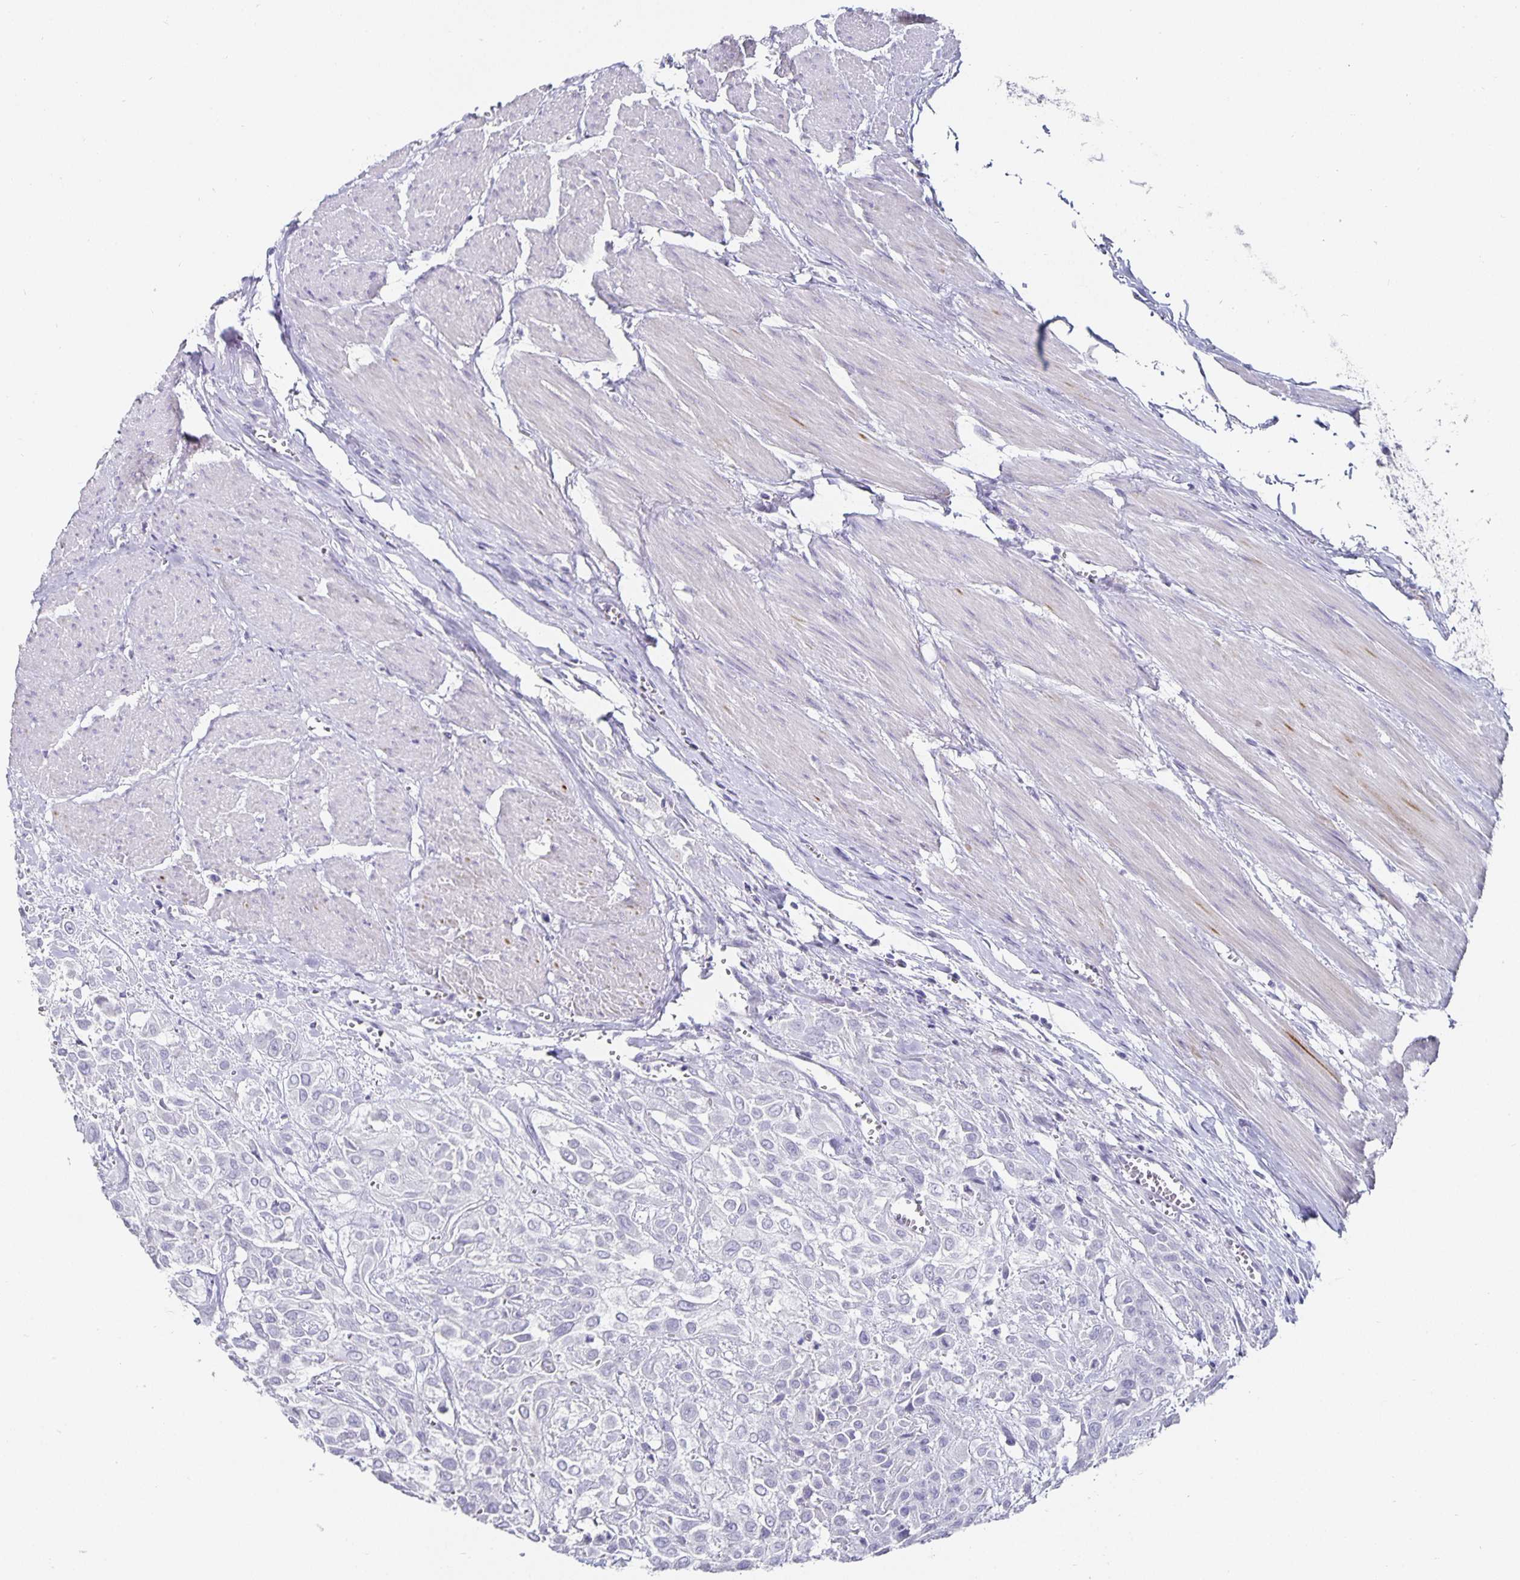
{"staining": {"intensity": "negative", "quantity": "none", "location": "none"}, "tissue": "urothelial cancer", "cell_type": "Tumor cells", "image_type": "cancer", "snomed": [{"axis": "morphology", "description": "Urothelial carcinoma, High grade"}, {"axis": "topography", "description": "Urinary bladder"}], "caption": "DAB immunohistochemical staining of urothelial cancer shows no significant staining in tumor cells.", "gene": "CHGA", "patient": {"sex": "male", "age": 57}}